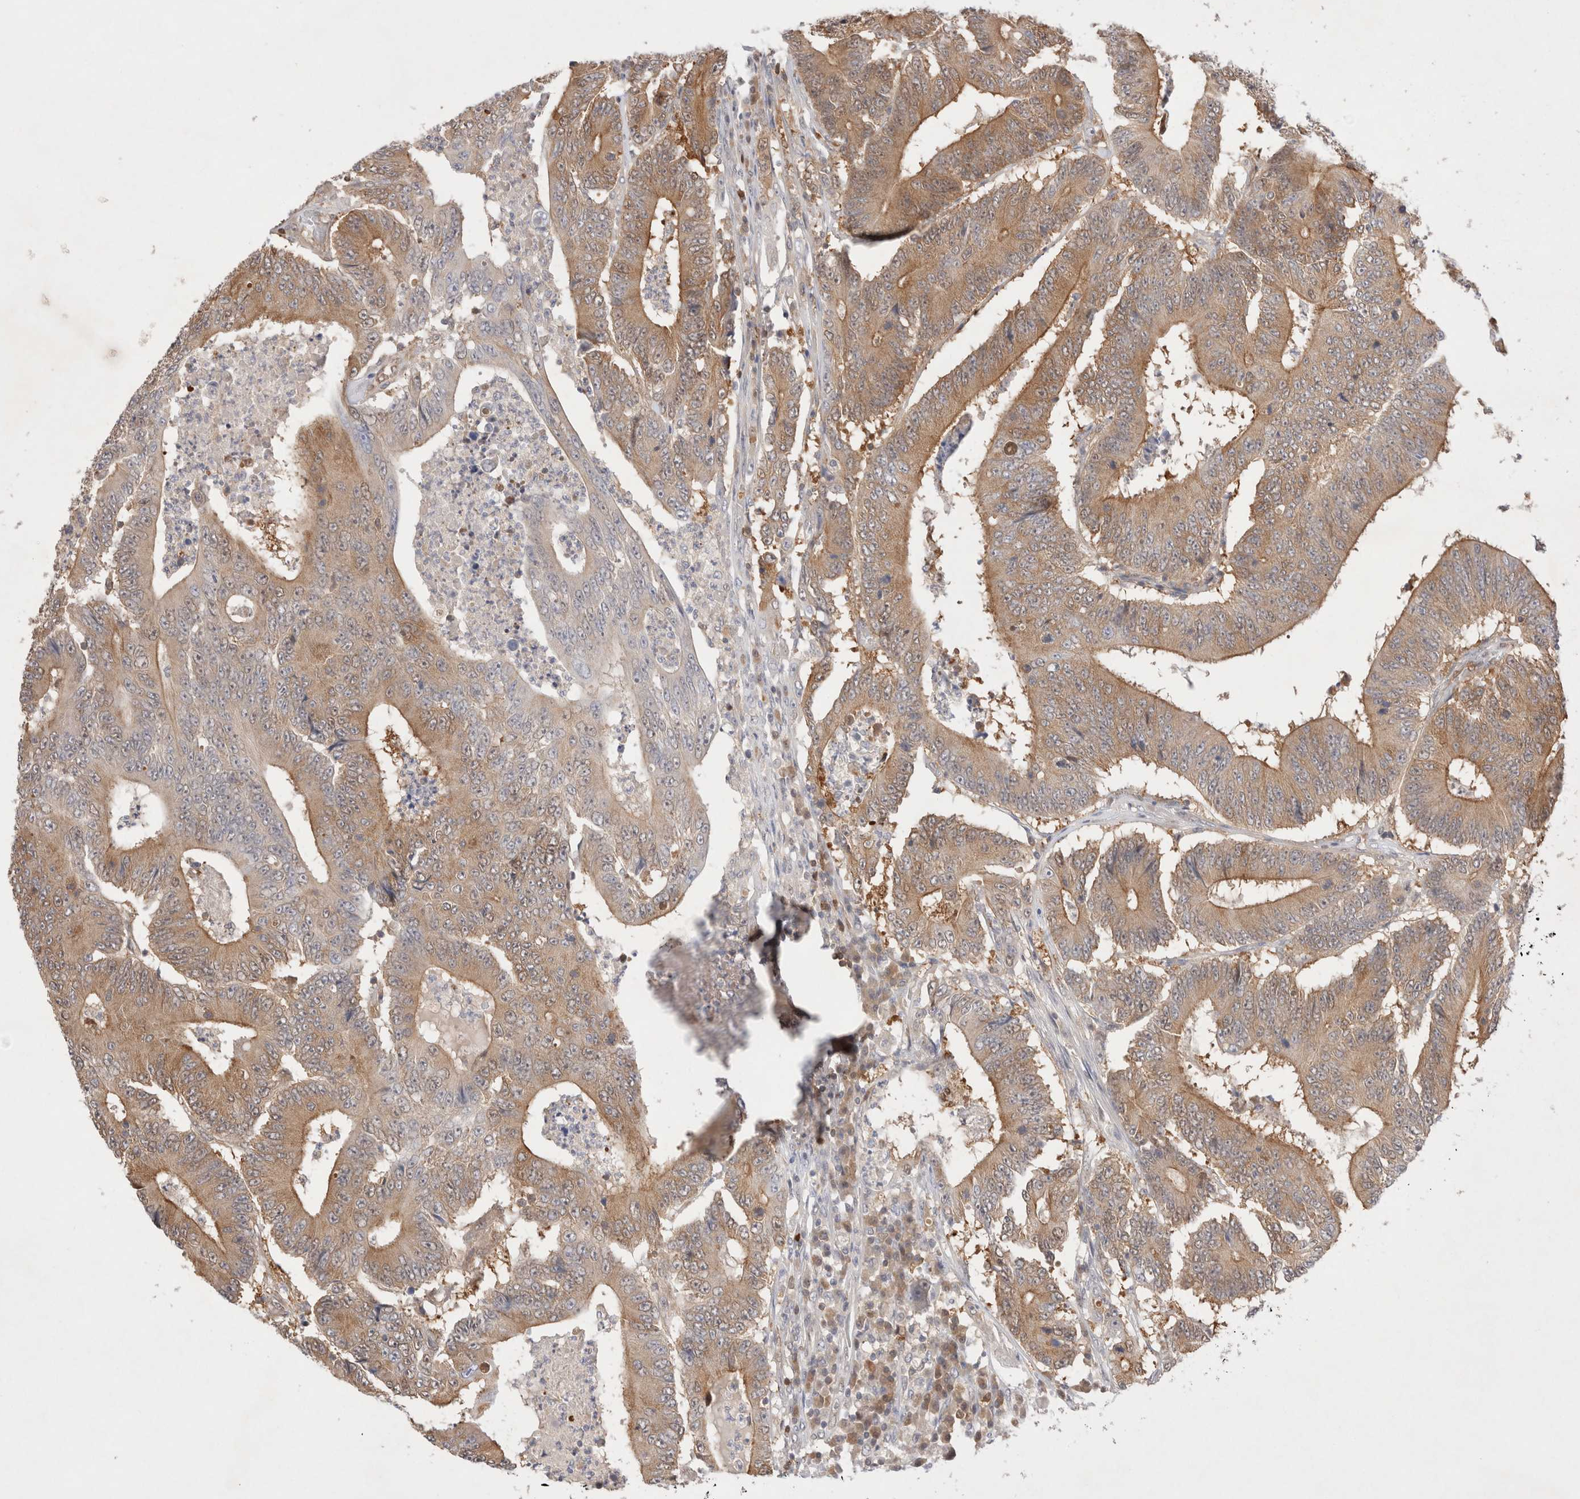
{"staining": {"intensity": "moderate", "quantity": "25%-75%", "location": "cytoplasmic/membranous"}, "tissue": "colorectal cancer", "cell_type": "Tumor cells", "image_type": "cancer", "snomed": [{"axis": "morphology", "description": "Adenocarcinoma, NOS"}, {"axis": "topography", "description": "Colon"}], "caption": "Adenocarcinoma (colorectal) stained with immunohistochemistry (IHC) shows moderate cytoplasmic/membranous staining in about 25%-75% of tumor cells. Nuclei are stained in blue.", "gene": "STARD10", "patient": {"sex": "male", "age": 83}}